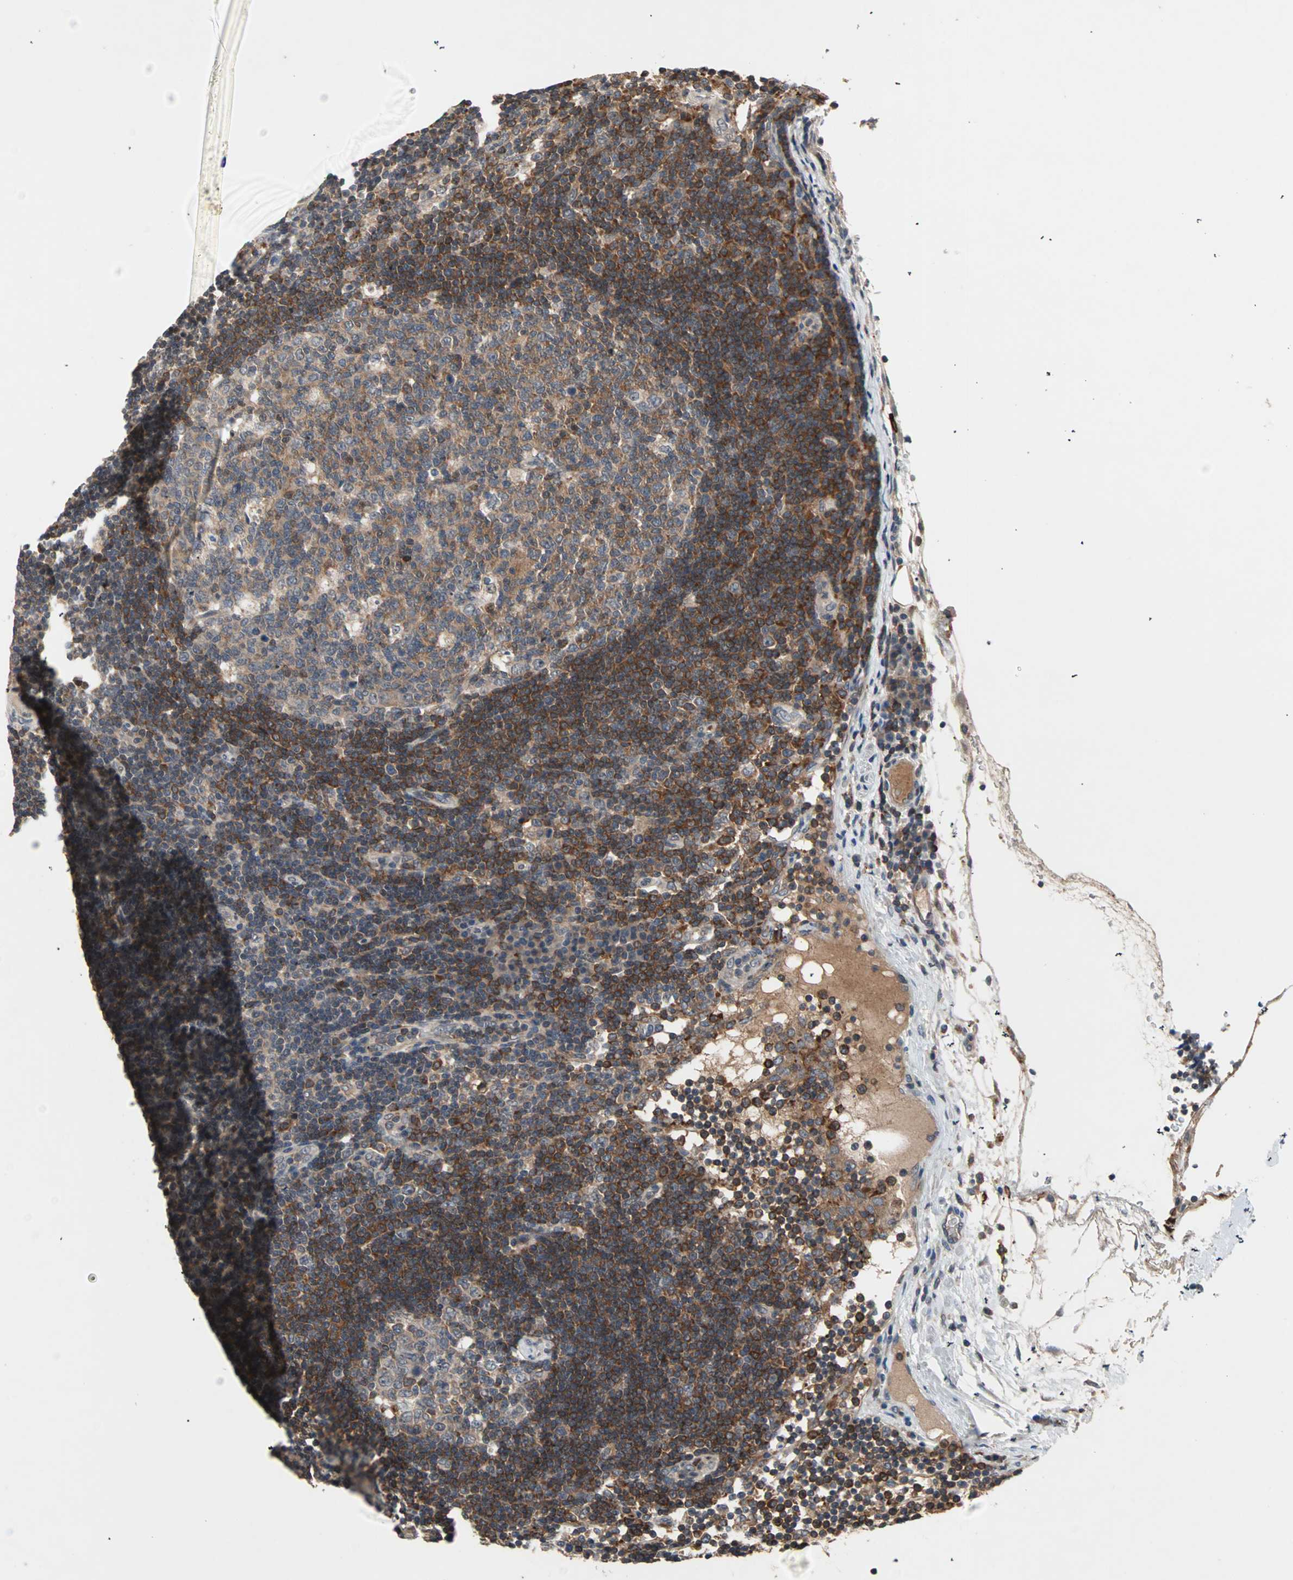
{"staining": {"intensity": "moderate", "quantity": "25%-75%", "location": "cytoplasmic/membranous"}, "tissue": "lymph node", "cell_type": "Germinal center cells", "image_type": "normal", "snomed": [{"axis": "morphology", "description": "Normal tissue, NOS"}, {"axis": "morphology", "description": "Squamous cell carcinoma, metastatic, NOS"}, {"axis": "topography", "description": "Lymph node"}], "caption": "Immunohistochemical staining of unremarkable human lymph node shows moderate cytoplasmic/membranous protein expression in about 25%-75% of germinal center cells. Nuclei are stained in blue.", "gene": "PROS1", "patient": {"sex": "female", "age": 53}}